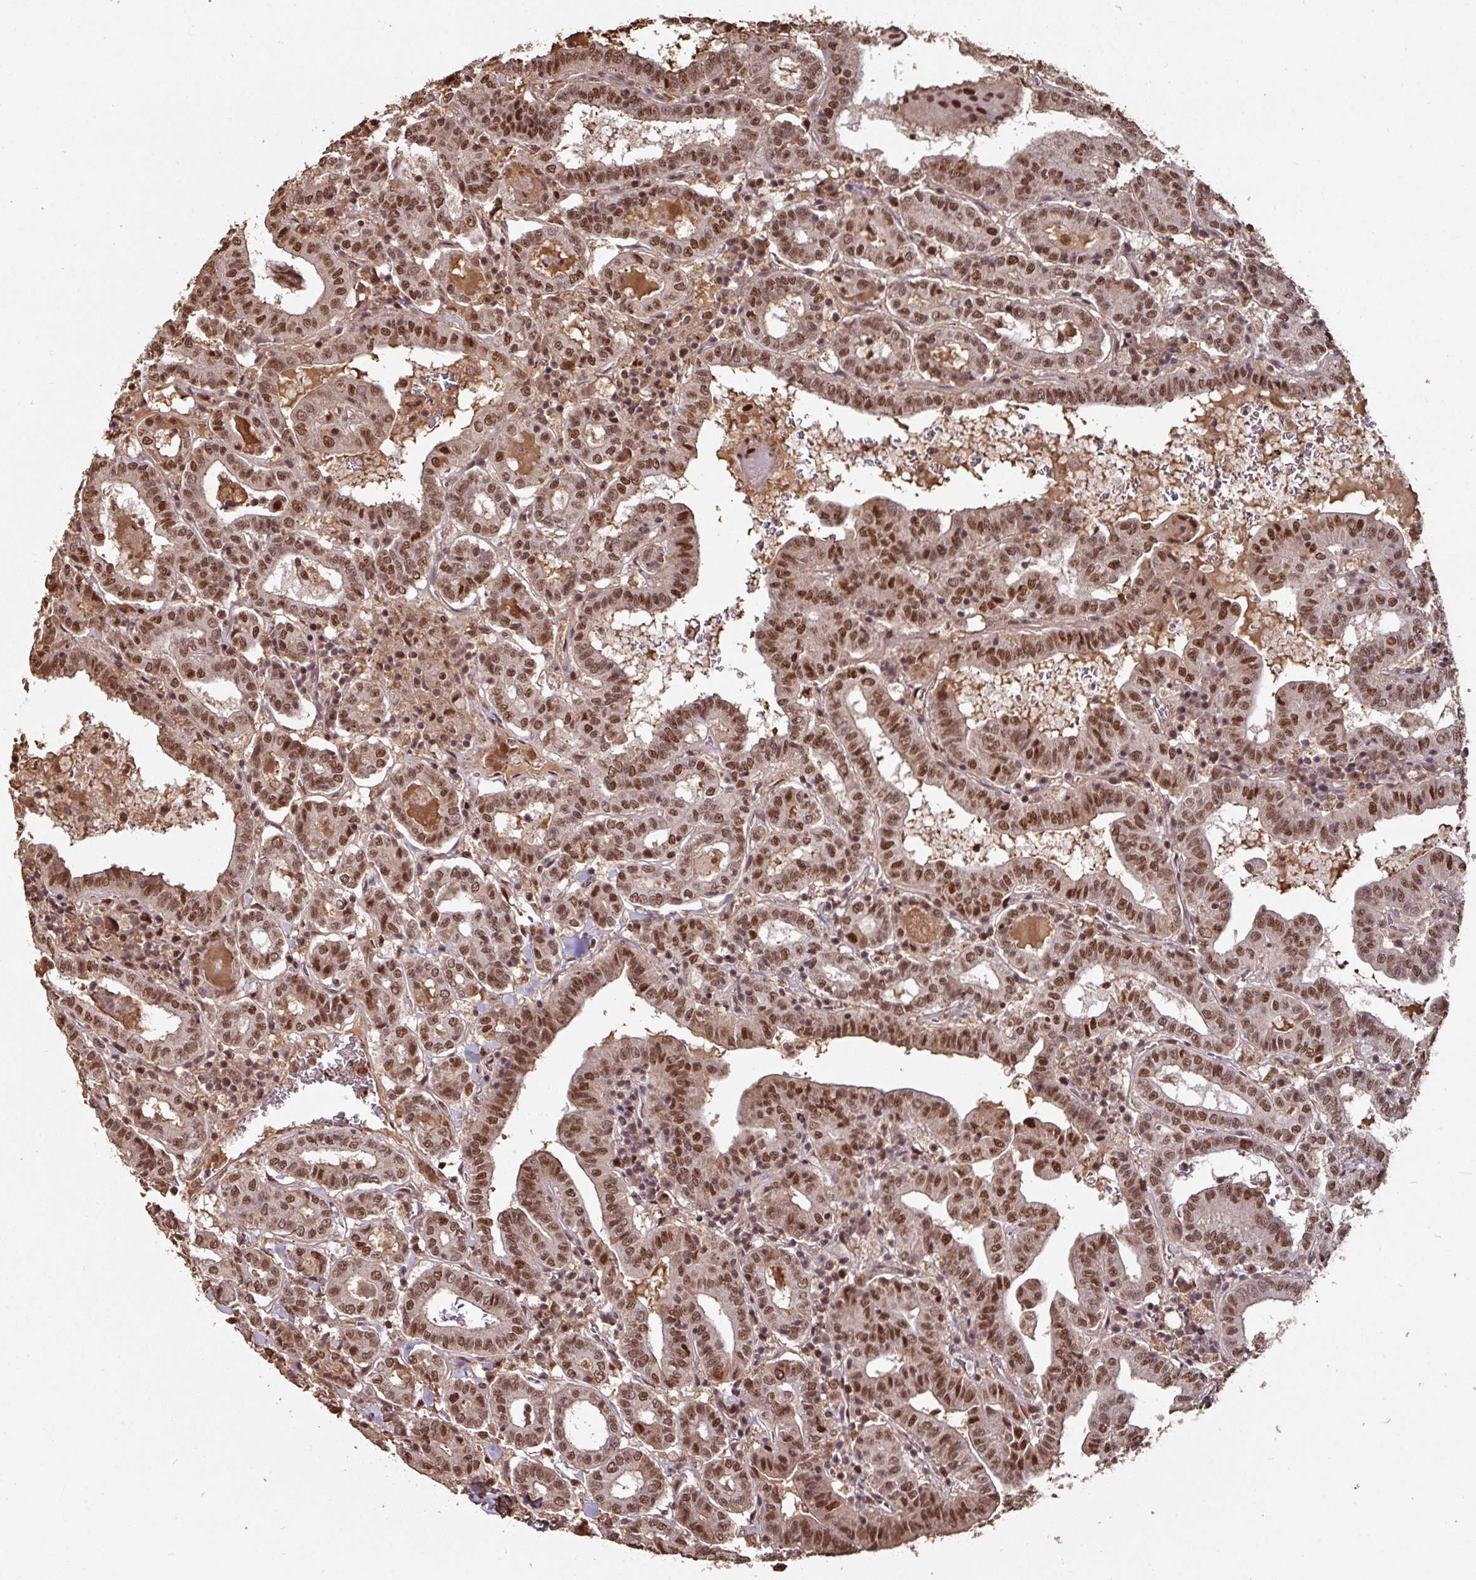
{"staining": {"intensity": "strong", "quantity": ">75%", "location": "nuclear"}, "tissue": "thyroid cancer", "cell_type": "Tumor cells", "image_type": "cancer", "snomed": [{"axis": "morphology", "description": "Papillary adenocarcinoma, NOS"}, {"axis": "topography", "description": "Thyroid gland"}], "caption": "DAB immunohistochemical staining of thyroid cancer (papillary adenocarcinoma) demonstrates strong nuclear protein expression in about >75% of tumor cells. The staining is performed using DAB (3,3'-diaminobenzidine) brown chromogen to label protein expression. The nuclei are counter-stained blue using hematoxylin.", "gene": "POLD1", "patient": {"sex": "female", "age": 72}}